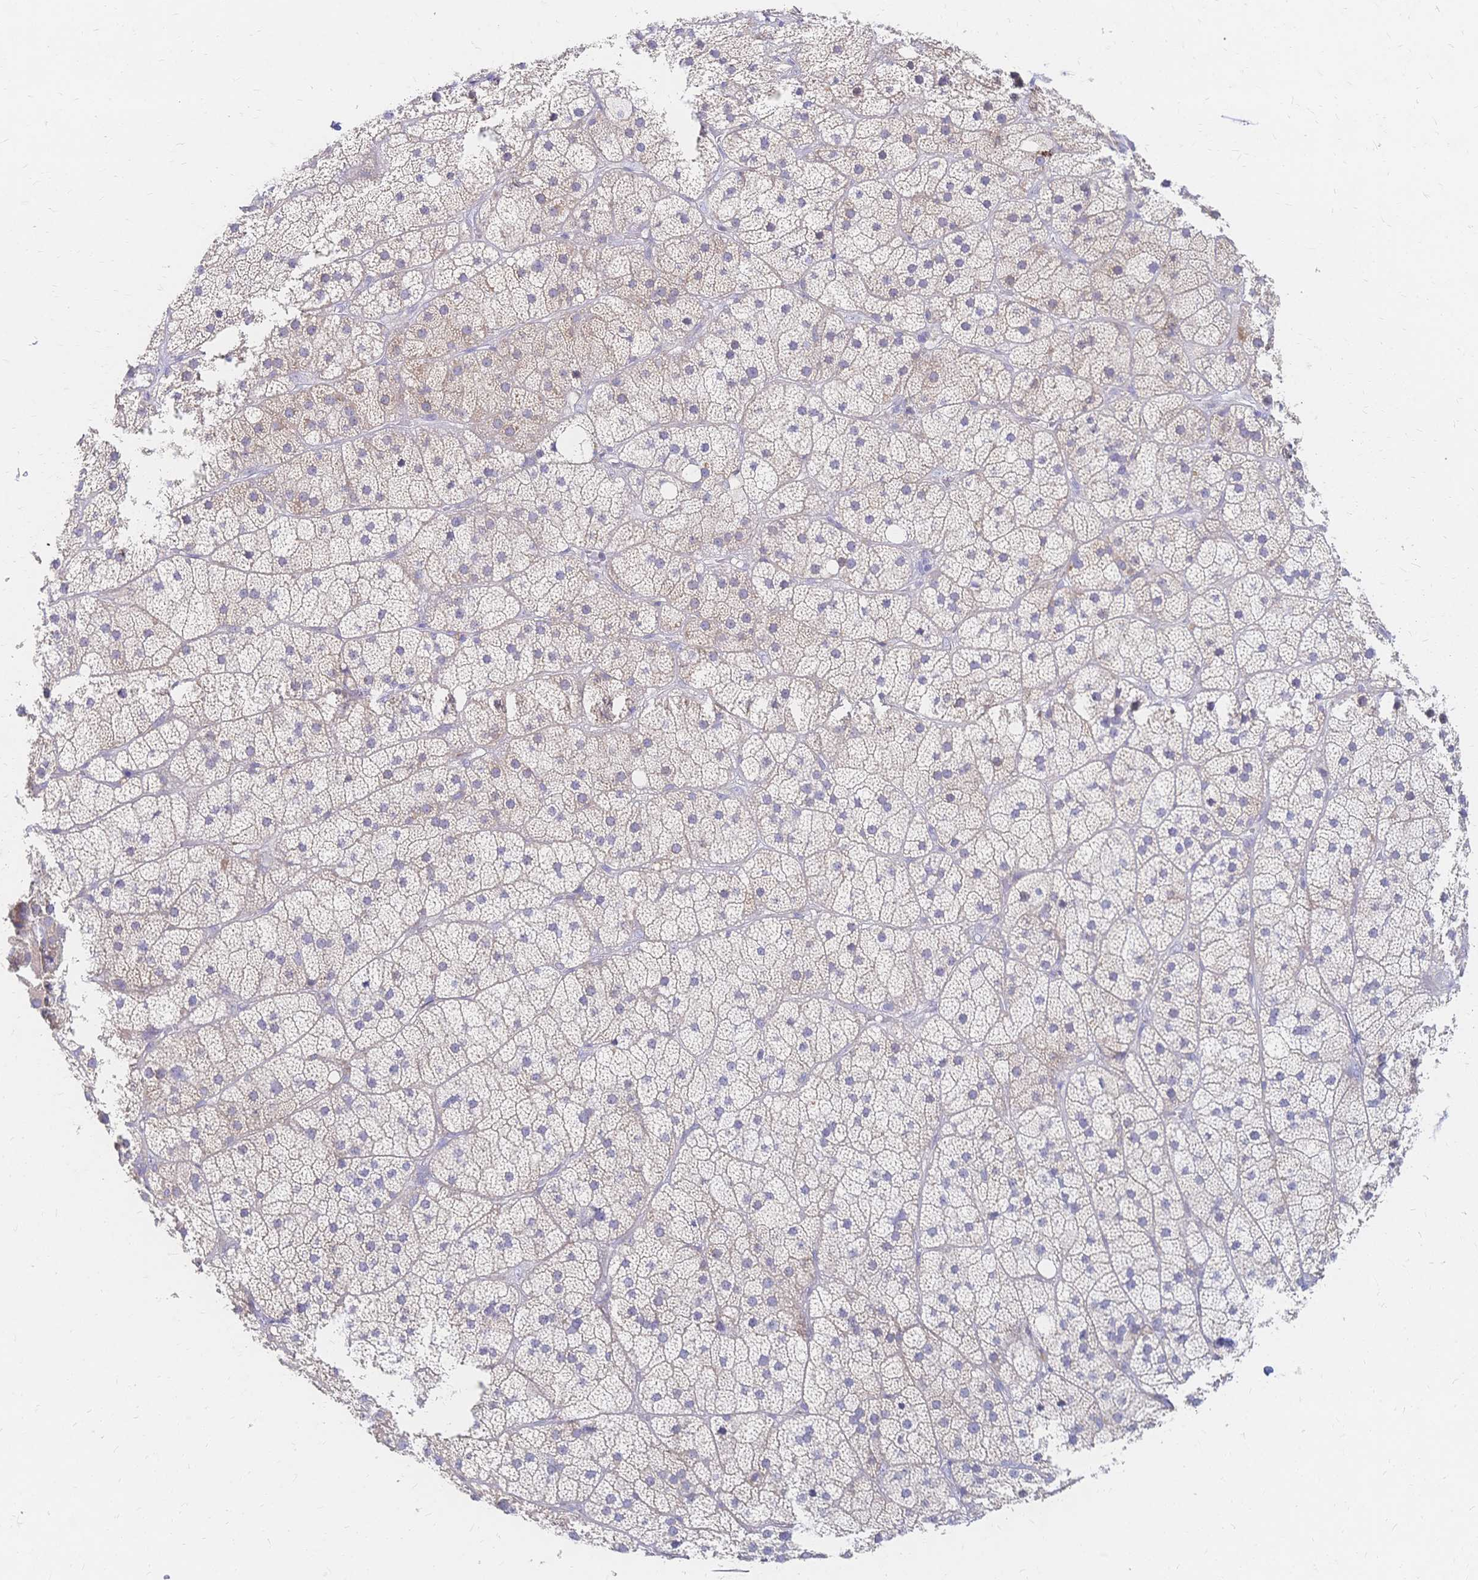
{"staining": {"intensity": "moderate", "quantity": "25%-75%", "location": "cytoplasmic/membranous"}, "tissue": "adrenal gland", "cell_type": "Glandular cells", "image_type": "normal", "snomed": [{"axis": "morphology", "description": "Normal tissue, NOS"}, {"axis": "topography", "description": "Adrenal gland"}], "caption": "Human adrenal gland stained with a brown dye displays moderate cytoplasmic/membranous positive expression in approximately 25%-75% of glandular cells.", "gene": "VWC2L", "patient": {"sex": "male", "age": 57}}